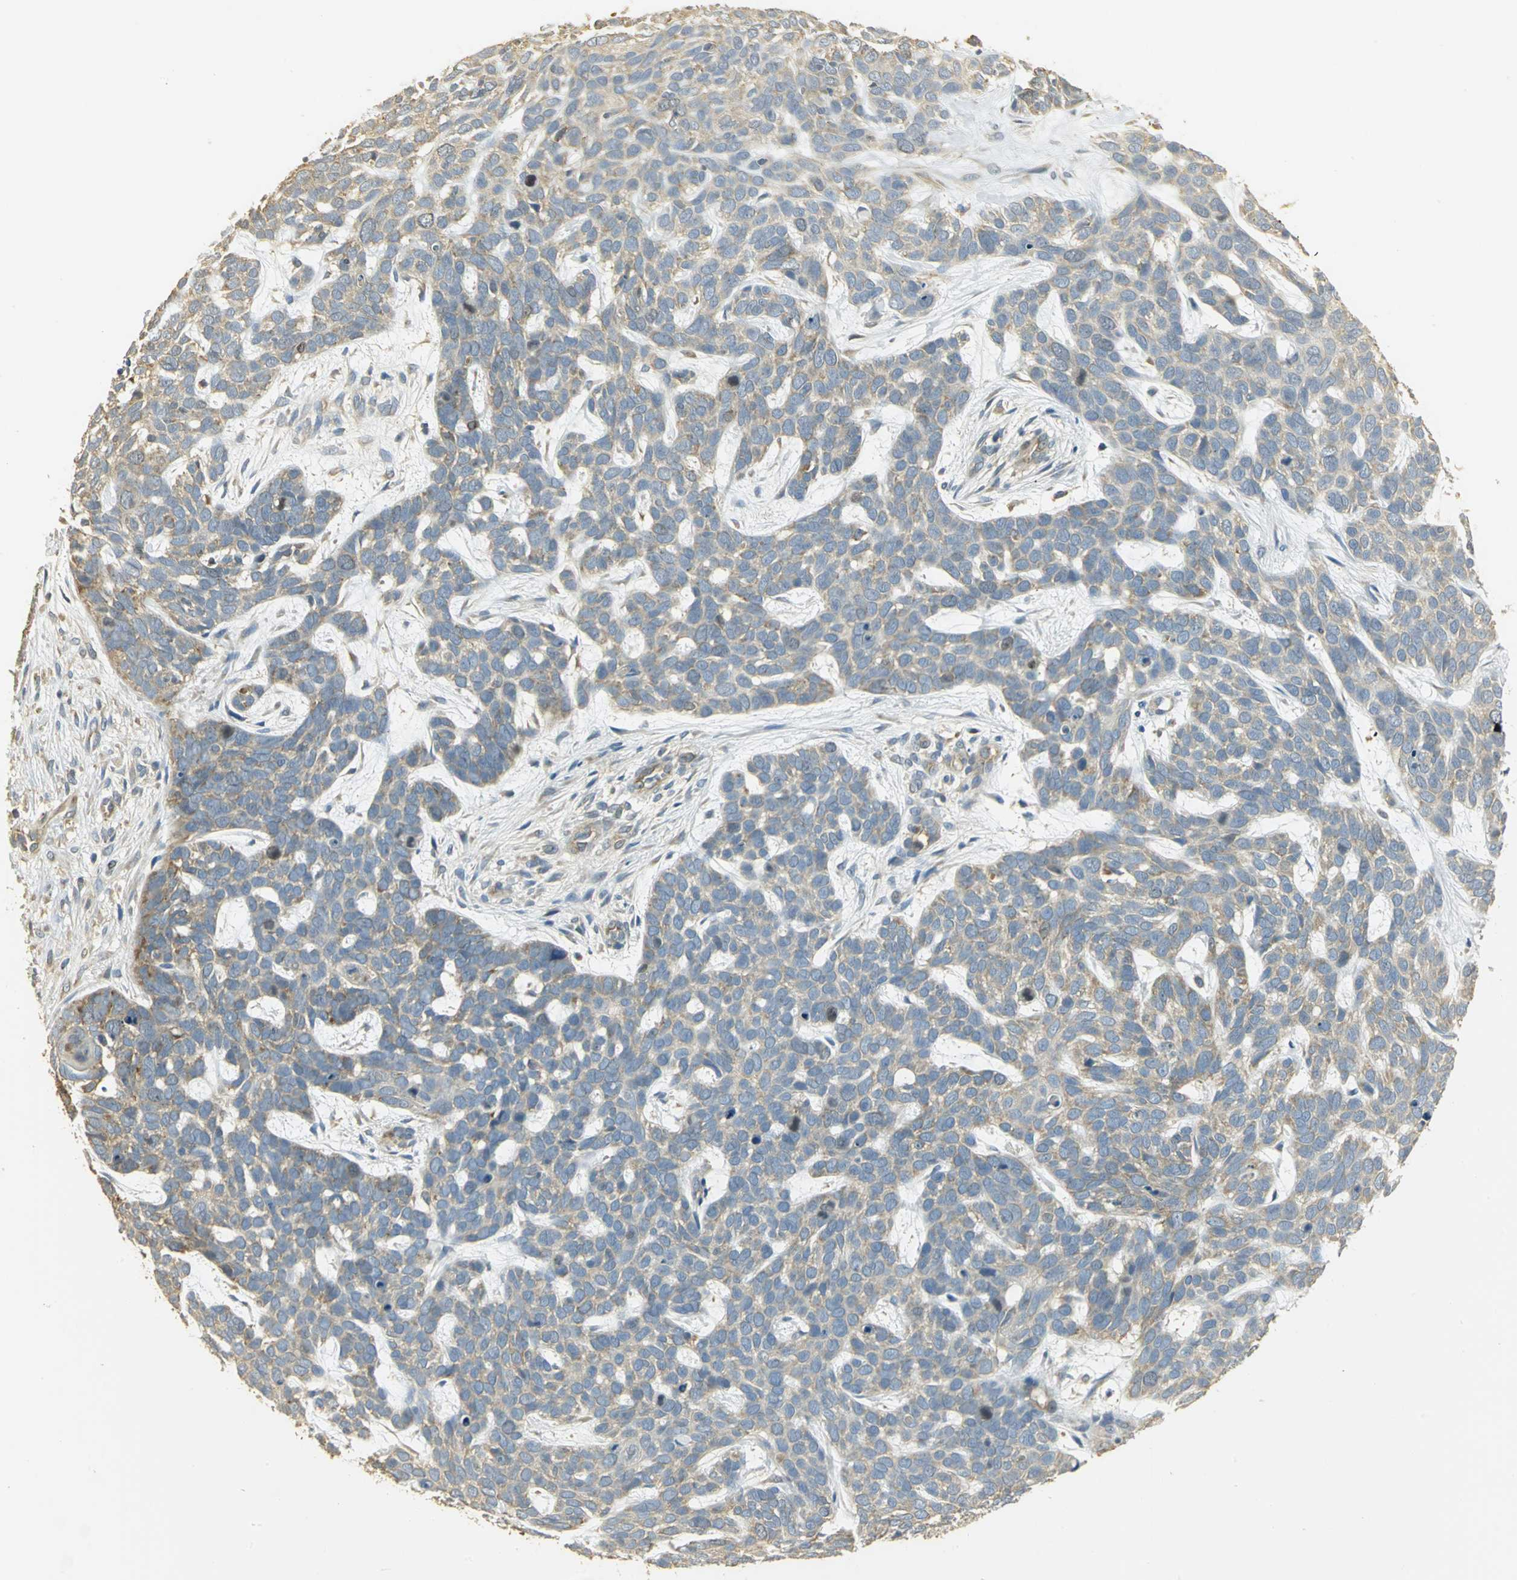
{"staining": {"intensity": "moderate", "quantity": ">75%", "location": "cytoplasmic/membranous"}, "tissue": "skin cancer", "cell_type": "Tumor cells", "image_type": "cancer", "snomed": [{"axis": "morphology", "description": "Basal cell carcinoma"}, {"axis": "topography", "description": "Skin"}], "caption": "Immunohistochemistry (IHC) of skin basal cell carcinoma exhibits medium levels of moderate cytoplasmic/membranous positivity in about >75% of tumor cells.", "gene": "RARS1", "patient": {"sex": "male", "age": 87}}